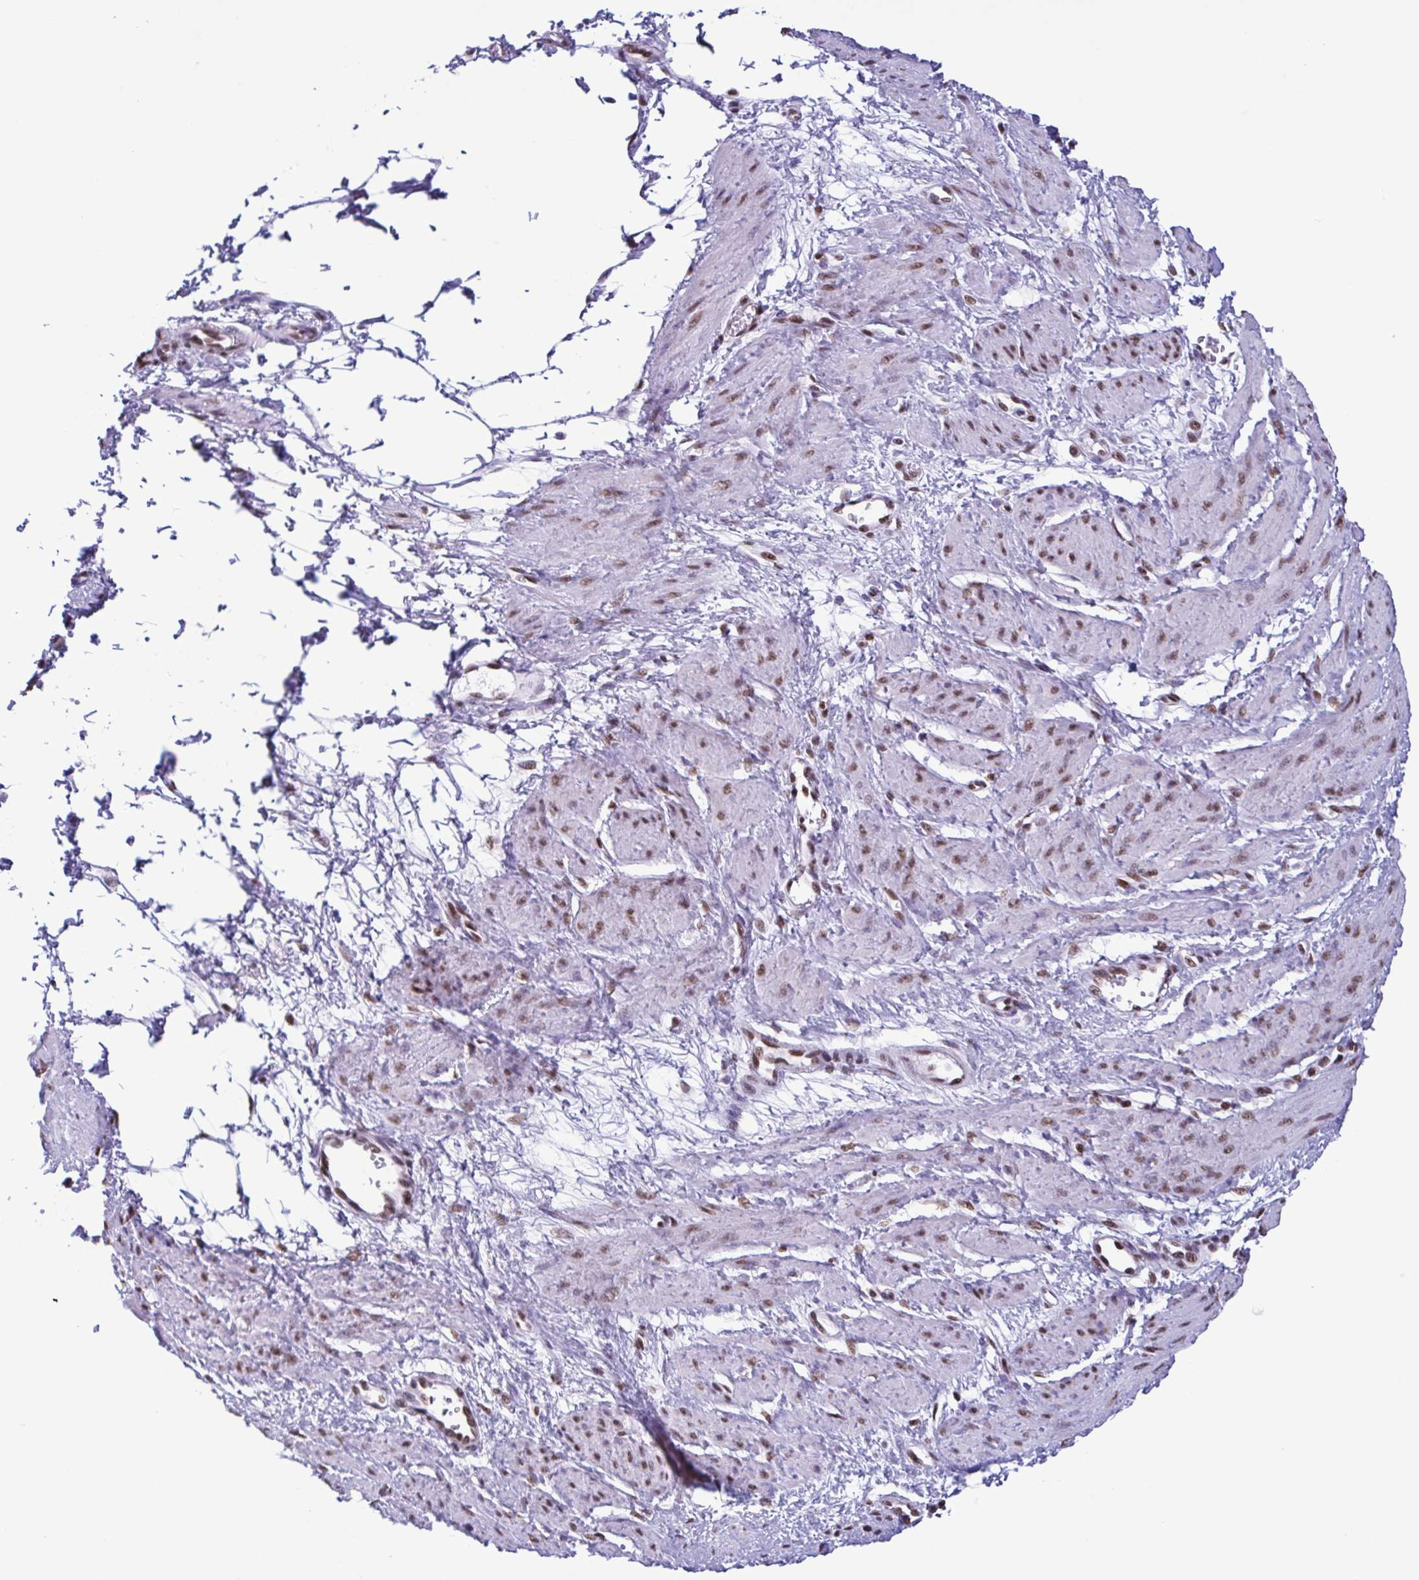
{"staining": {"intensity": "moderate", "quantity": ">75%", "location": "nuclear"}, "tissue": "smooth muscle", "cell_type": "Smooth muscle cells", "image_type": "normal", "snomed": [{"axis": "morphology", "description": "Normal tissue, NOS"}, {"axis": "topography", "description": "Smooth muscle"}, {"axis": "topography", "description": "Uterus"}], "caption": "IHC of benign smooth muscle displays medium levels of moderate nuclear staining in about >75% of smooth muscle cells.", "gene": "TIMM21", "patient": {"sex": "female", "age": 39}}